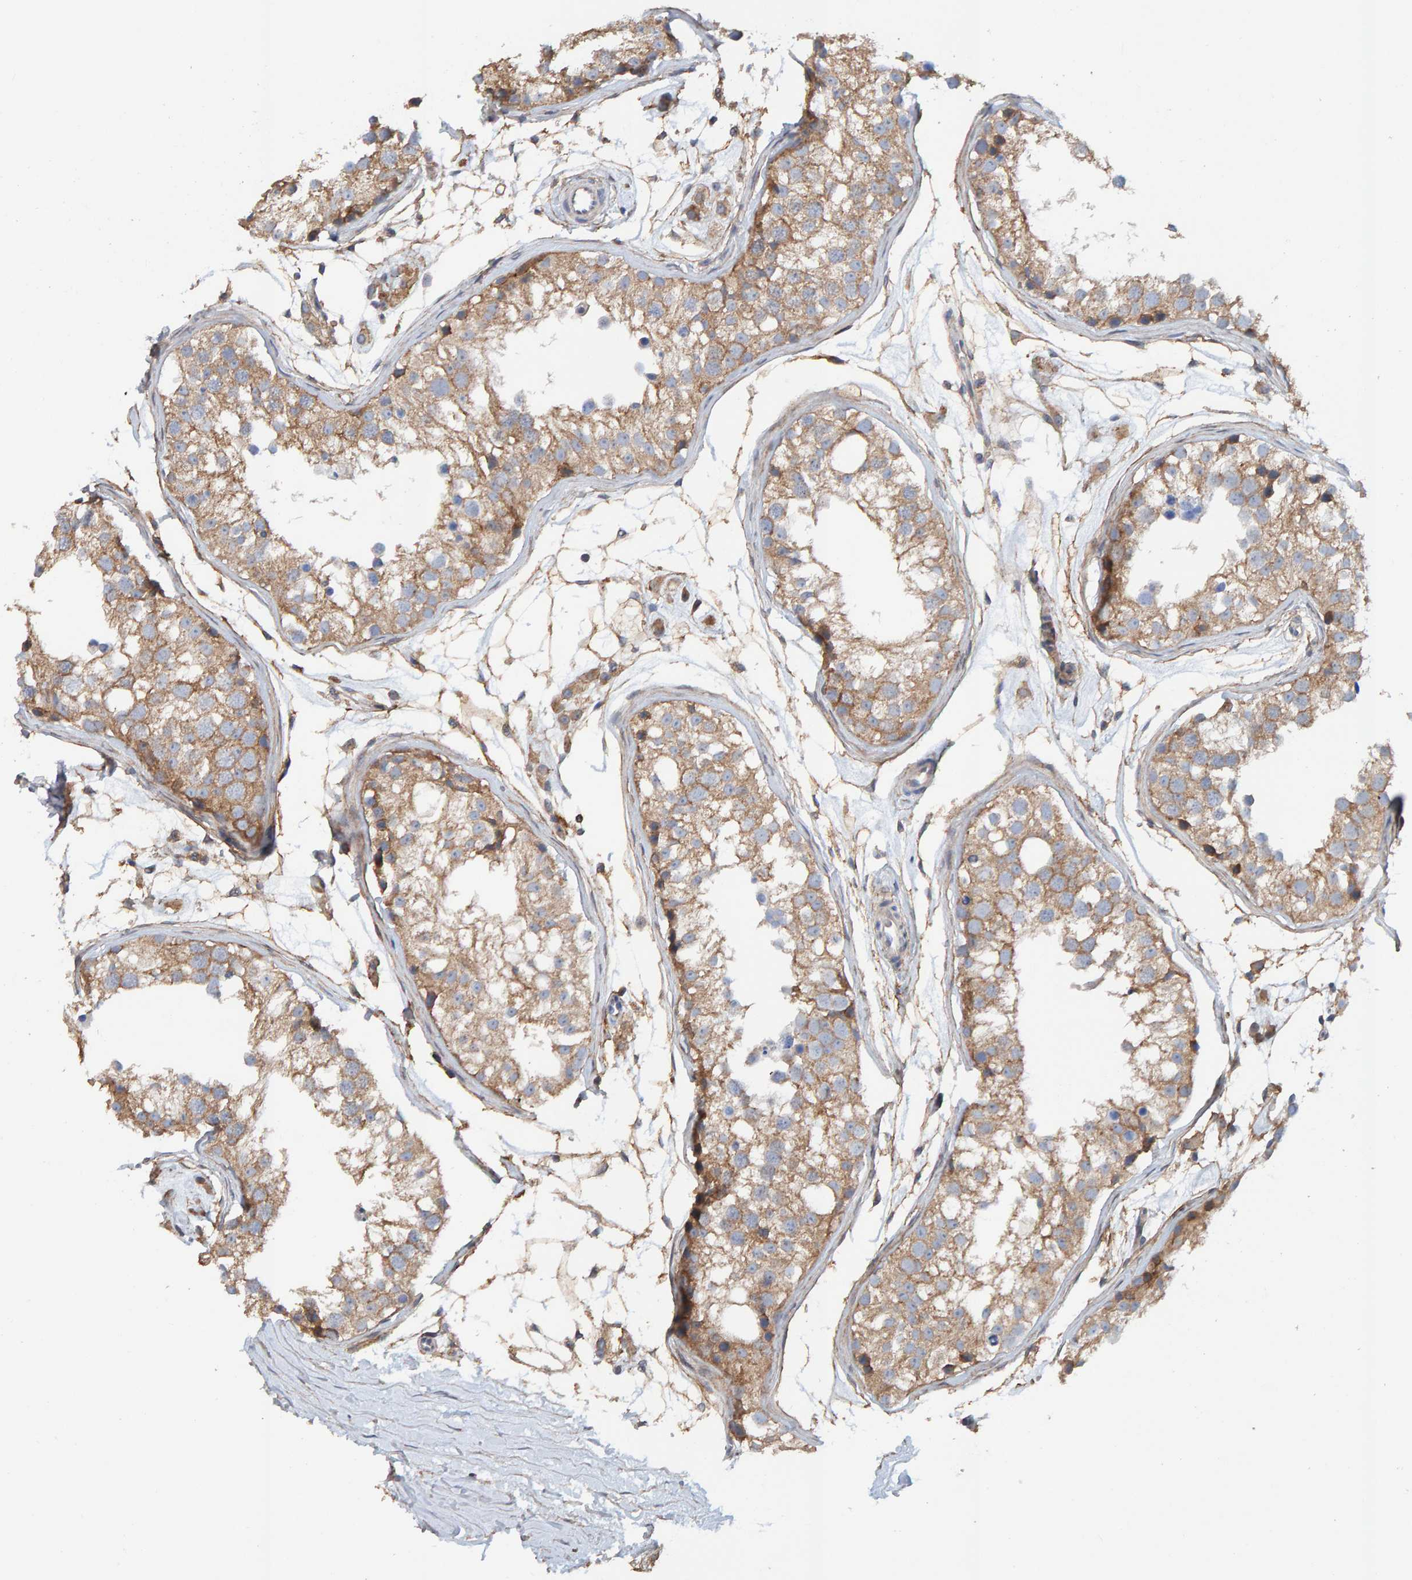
{"staining": {"intensity": "moderate", "quantity": ">75%", "location": "cytoplasmic/membranous"}, "tissue": "testis", "cell_type": "Cells in seminiferous ducts", "image_type": "normal", "snomed": [{"axis": "morphology", "description": "Normal tissue, NOS"}, {"axis": "morphology", "description": "Adenocarcinoma, metastatic, NOS"}, {"axis": "topography", "description": "Testis"}], "caption": "A histopathology image showing moderate cytoplasmic/membranous staining in about >75% of cells in seminiferous ducts in benign testis, as visualized by brown immunohistochemical staining.", "gene": "RGP1", "patient": {"sex": "male", "age": 26}}